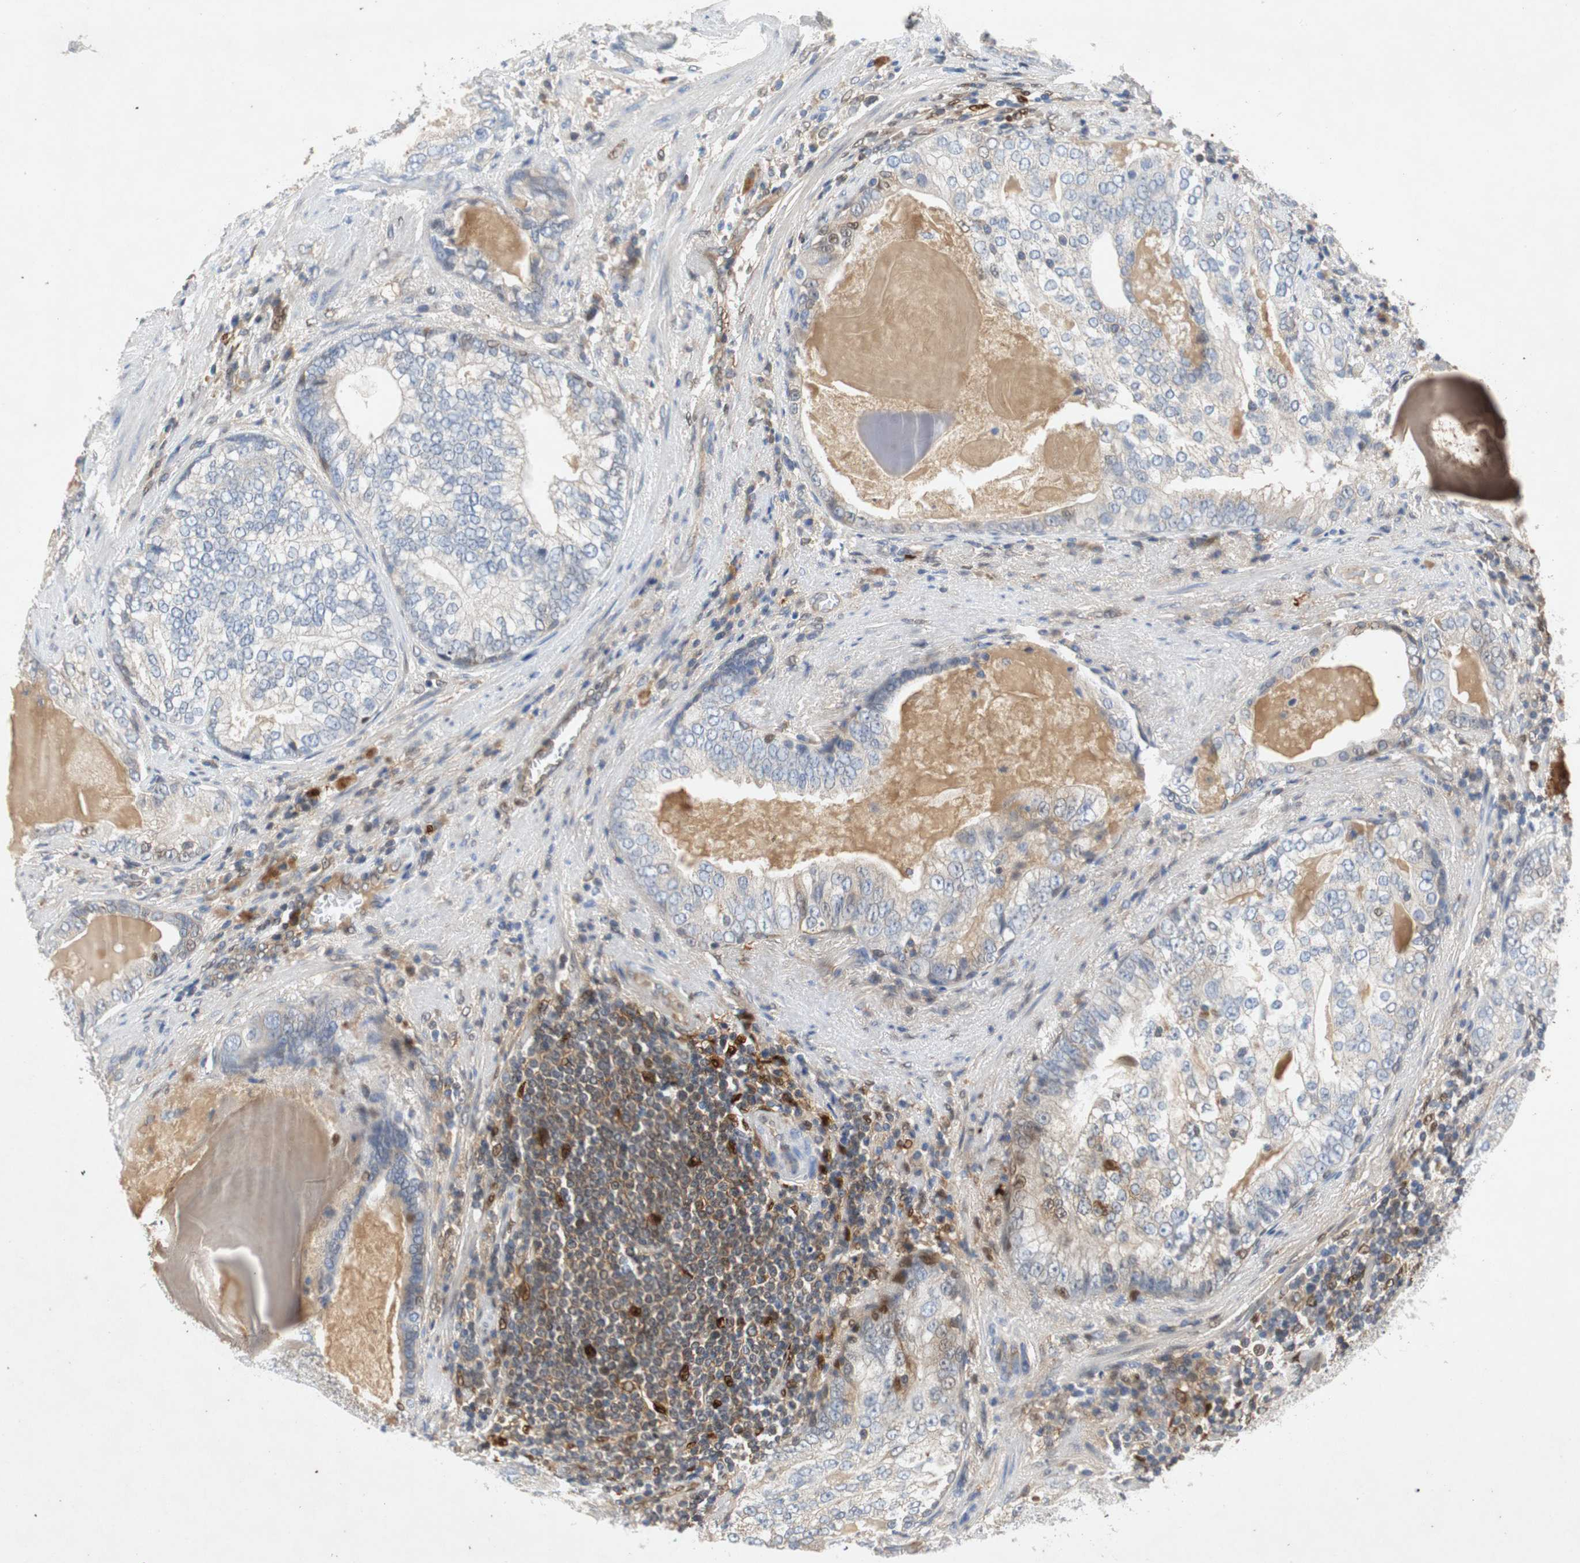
{"staining": {"intensity": "weak", "quantity": "<25%", "location": "cytoplasmic/membranous,nuclear"}, "tissue": "prostate cancer", "cell_type": "Tumor cells", "image_type": "cancer", "snomed": [{"axis": "morphology", "description": "Adenocarcinoma, High grade"}, {"axis": "topography", "description": "Prostate"}], "caption": "An image of human adenocarcinoma (high-grade) (prostate) is negative for staining in tumor cells.", "gene": "RELB", "patient": {"sex": "male", "age": 66}}